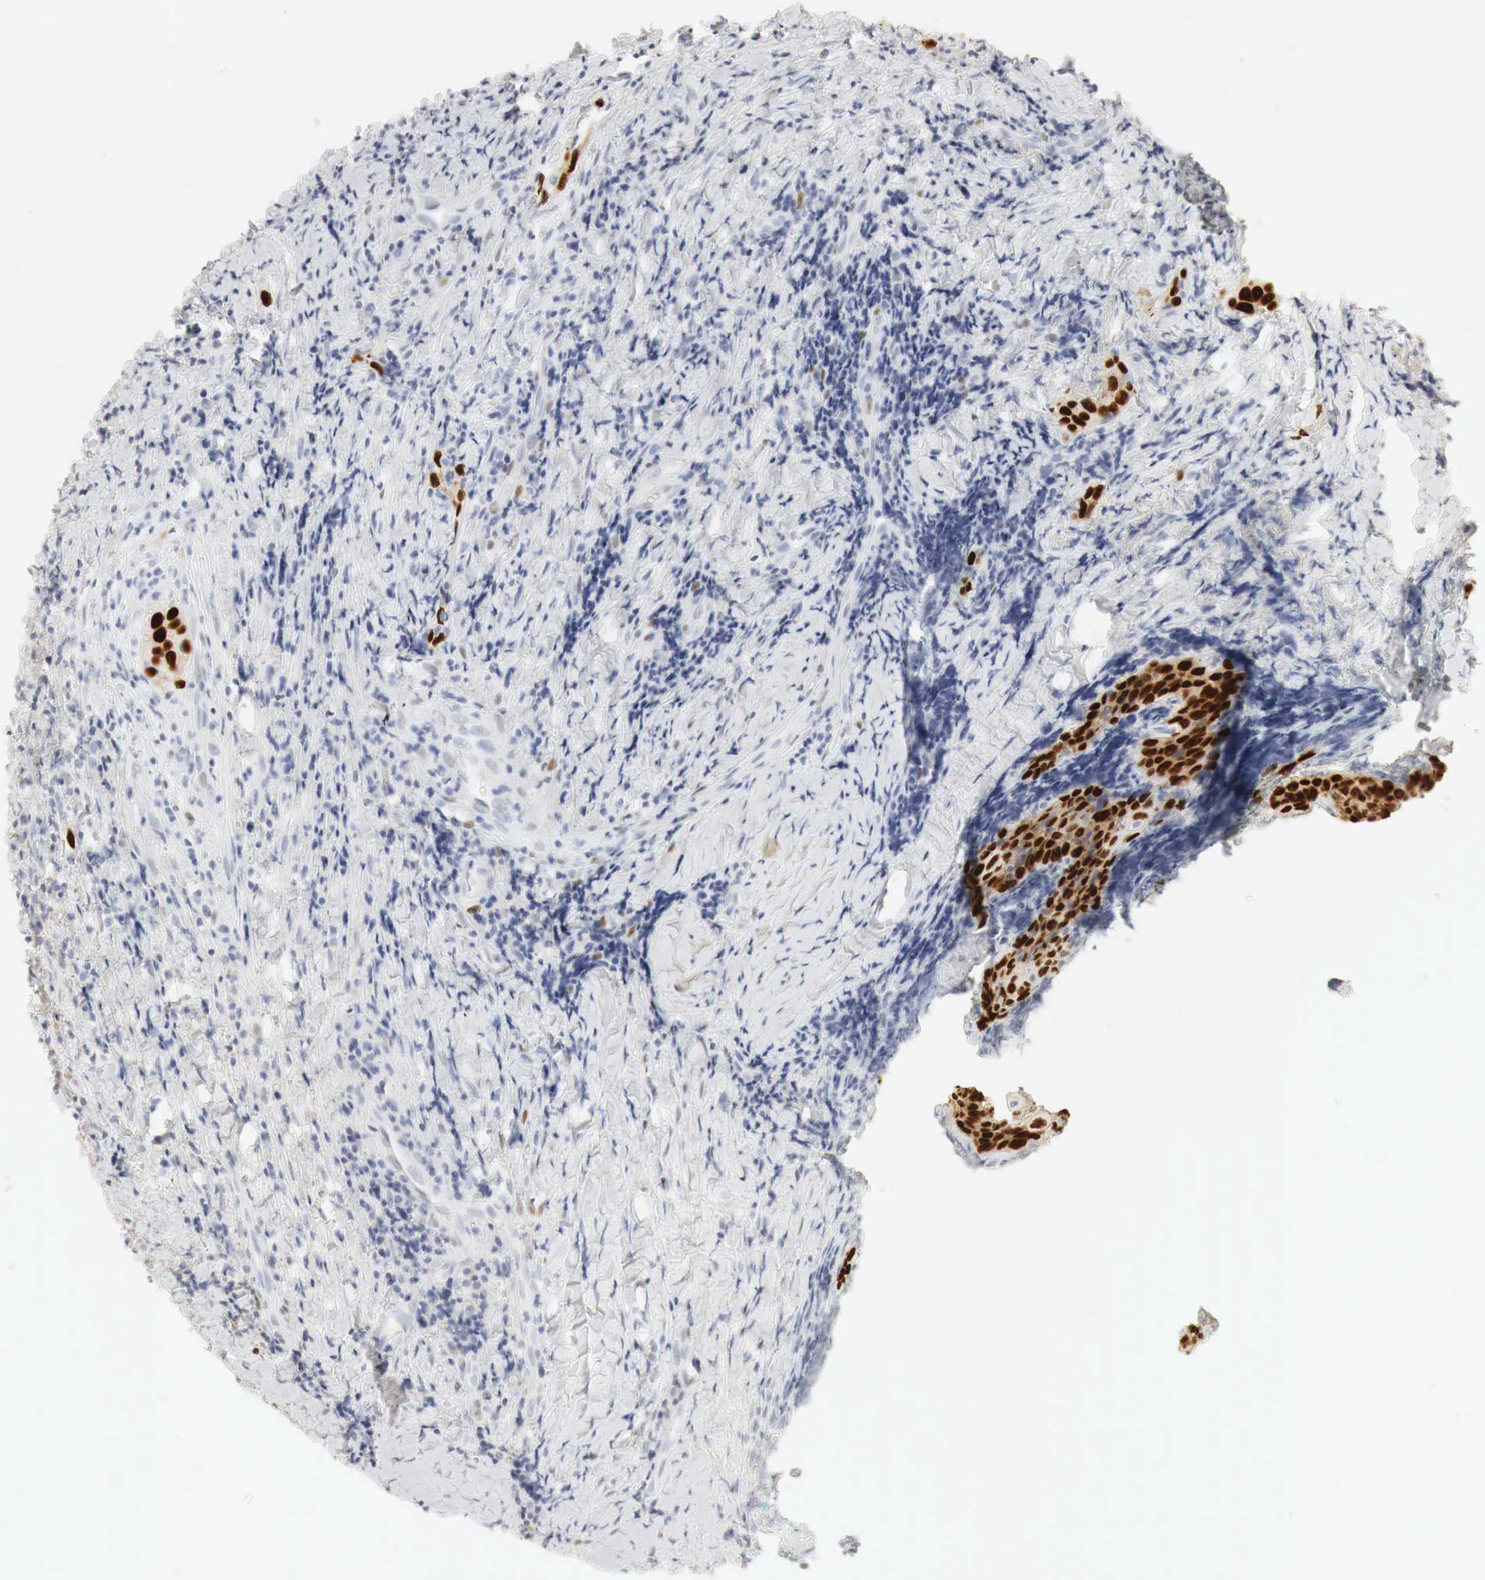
{"staining": {"intensity": "strong", "quantity": ">75%", "location": "nuclear"}, "tissue": "head and neck cancer", "cell_type": "Tumor cells", "image_type": "cancer", "snomed": [{"axis": "morphology", "description": "Squamous cell carcinoma, NOS"}, {"axis": "topography", "description": "Oral tissue"}, {"axis": "topography", "description": "Head-Neck"}], "caption": "Squamous cell carcinoma (head and neck) tissue demonstrates strong nuclear positivity in about >75% of tumor cells, visualized by immunohistochemistry.", "gene": "TP63", "patient": {"sex": "female", "age": 82}}